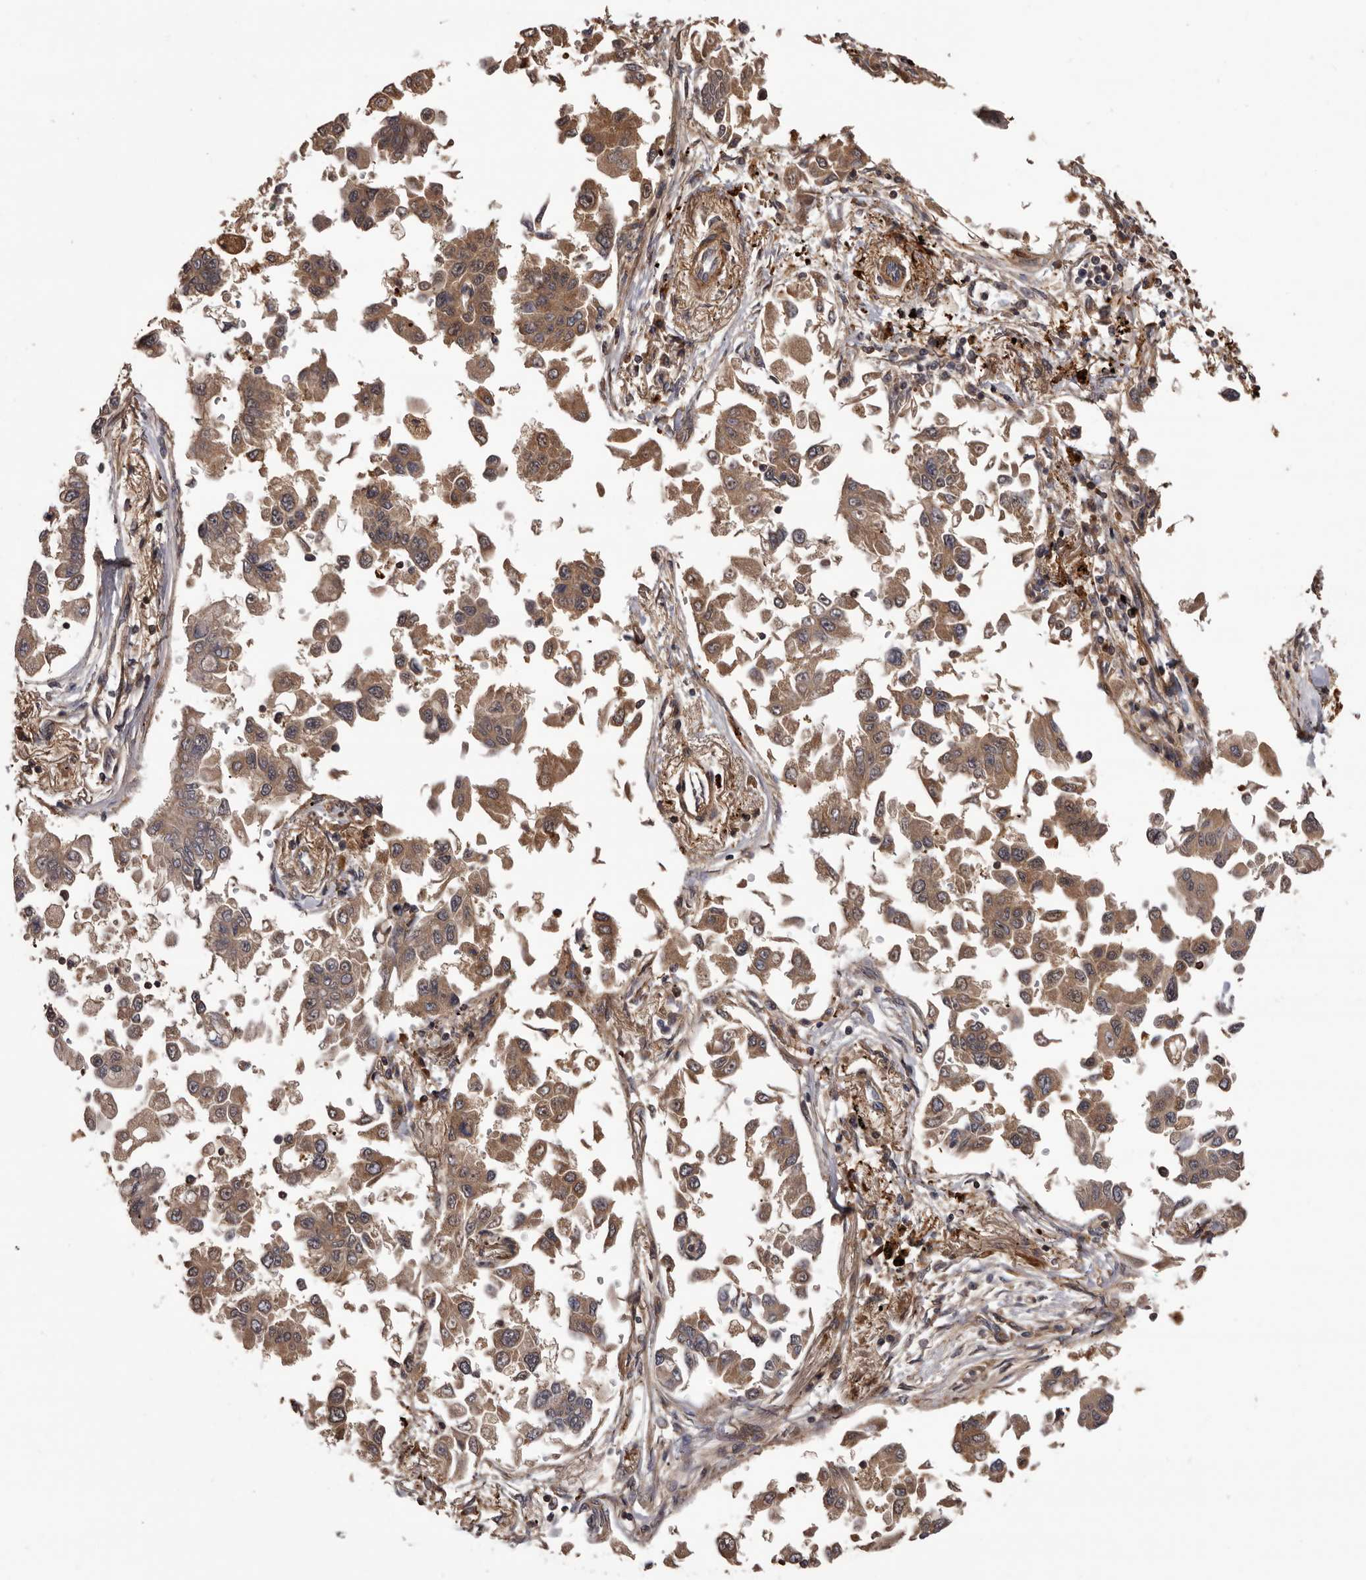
{"staining": {"intensity": "moderate", "quantity": ">75%", "location": "cytoplasmic/membranous"}, "tissue": "lung cancer", "cell_type": "Tumor cells", "image_type": "cancer", "snomed": [{"axis": "morphology", "description": "Adenocarcinoma, NOS"}, {"axis": "topography", "description": "Lung"}], "caption": "Lung cancer stained with a brown dye shows moderate cytoplasmic/membranous positive expression in about >75% of tumor cells.", "gene": "ADAMTS2", "patient": {"sex": "female", "age": 67}}